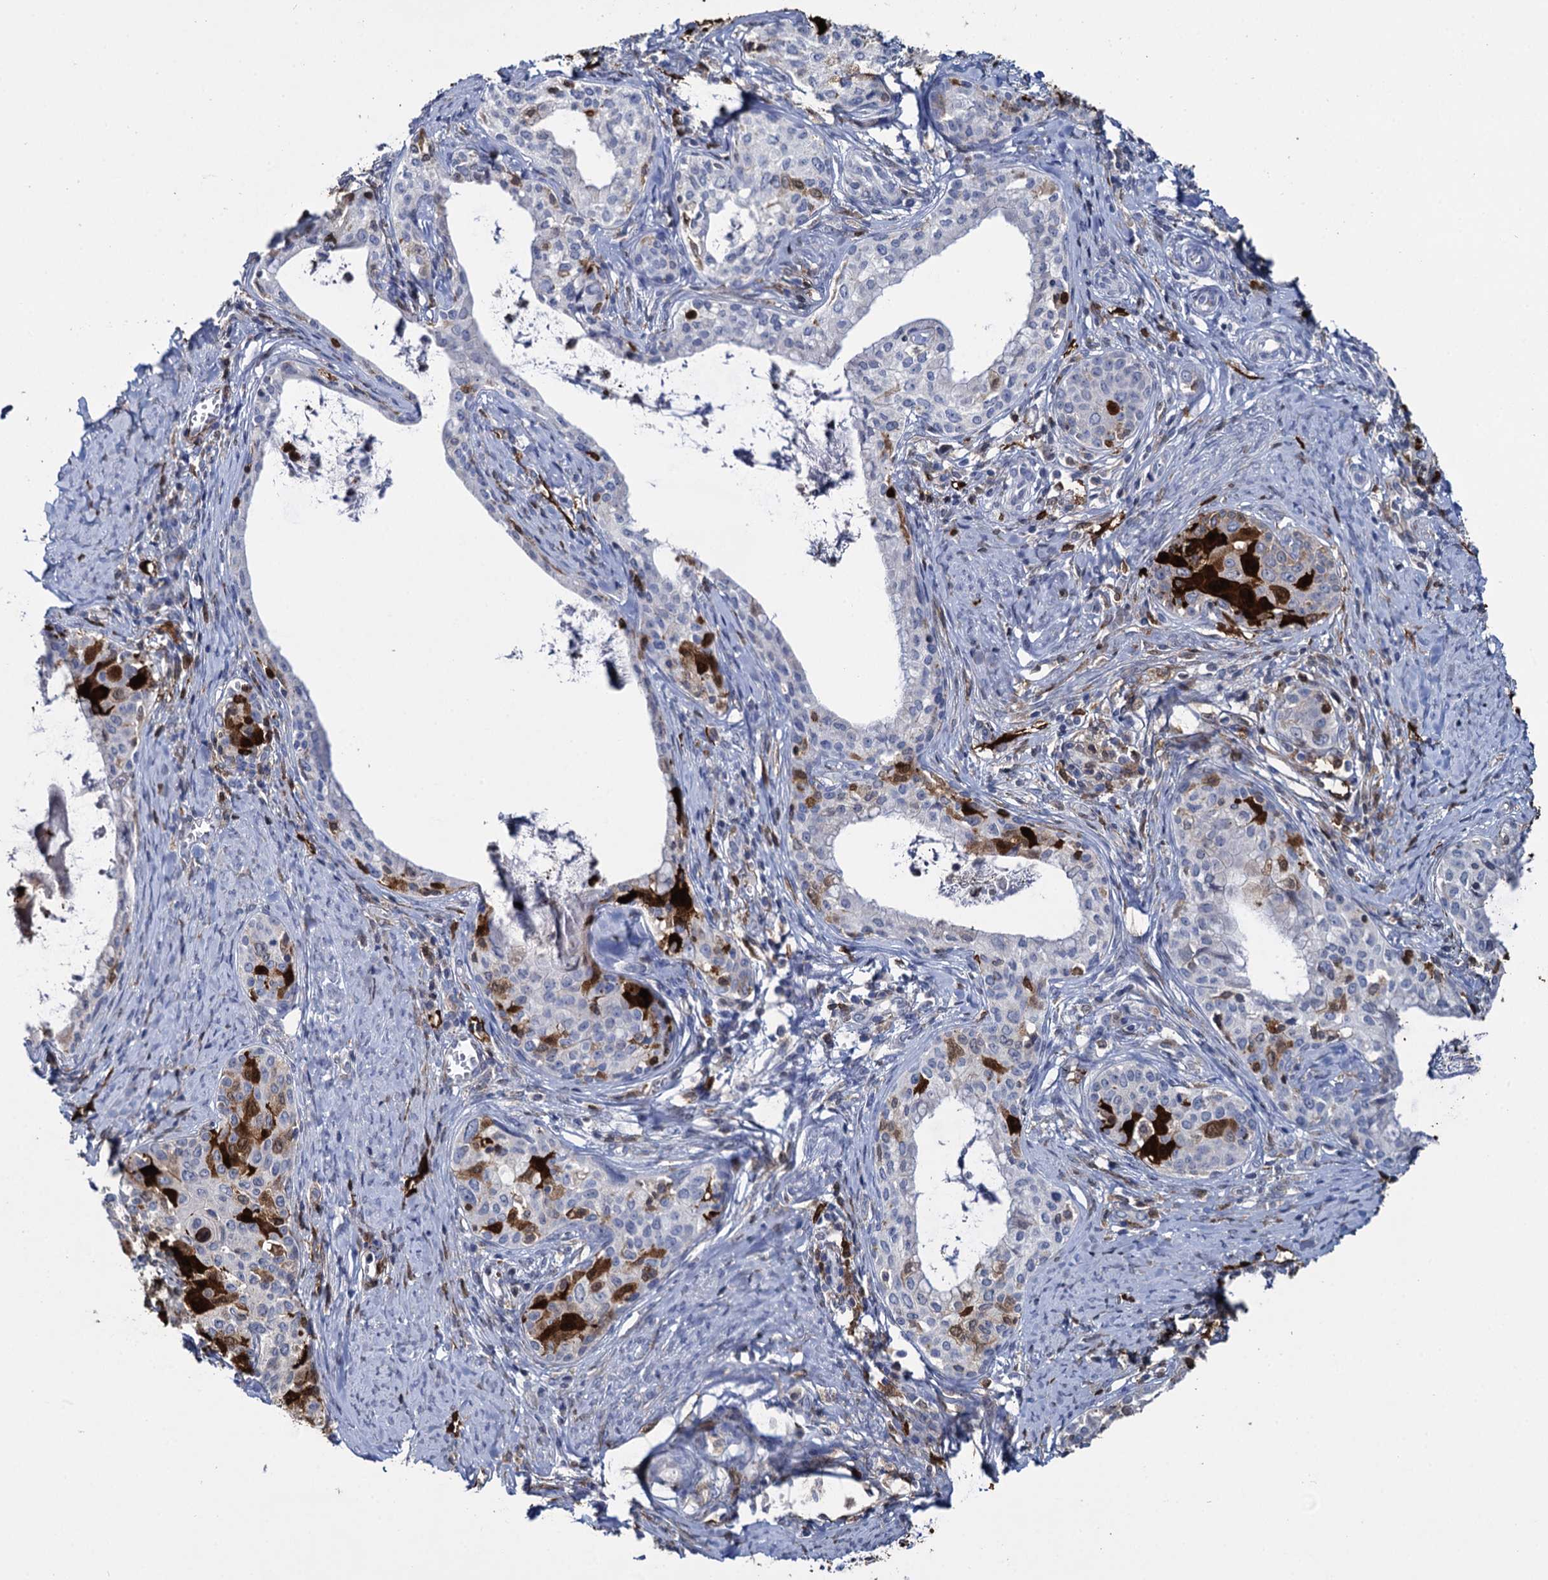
{"staining": {"intensity": "strong", "quantity": "<25%", "location": "cytoplasmic/membranous,nuclear"}, "tissue": "cervical cancer", "cell_type": "Tumor cells", "image_type": "cancer", "snomed": [{"axis": "morphology", "description": "Squamous cell carcinoma, NOS"}, {"axis": "morphology", "description": "Adenocarcinoma, NOS"}, {"axis": "topography", "description": "Cervix"}], "caption": "Squamous cell carcinoma (cervical) stained for a protein (brown) displays strong cytoplasmic/membranous and nuclear positive expression in approximately <25% of tumor cells.", "gene": "FABP5", "patient": {"sex": "female", "age": 52}}